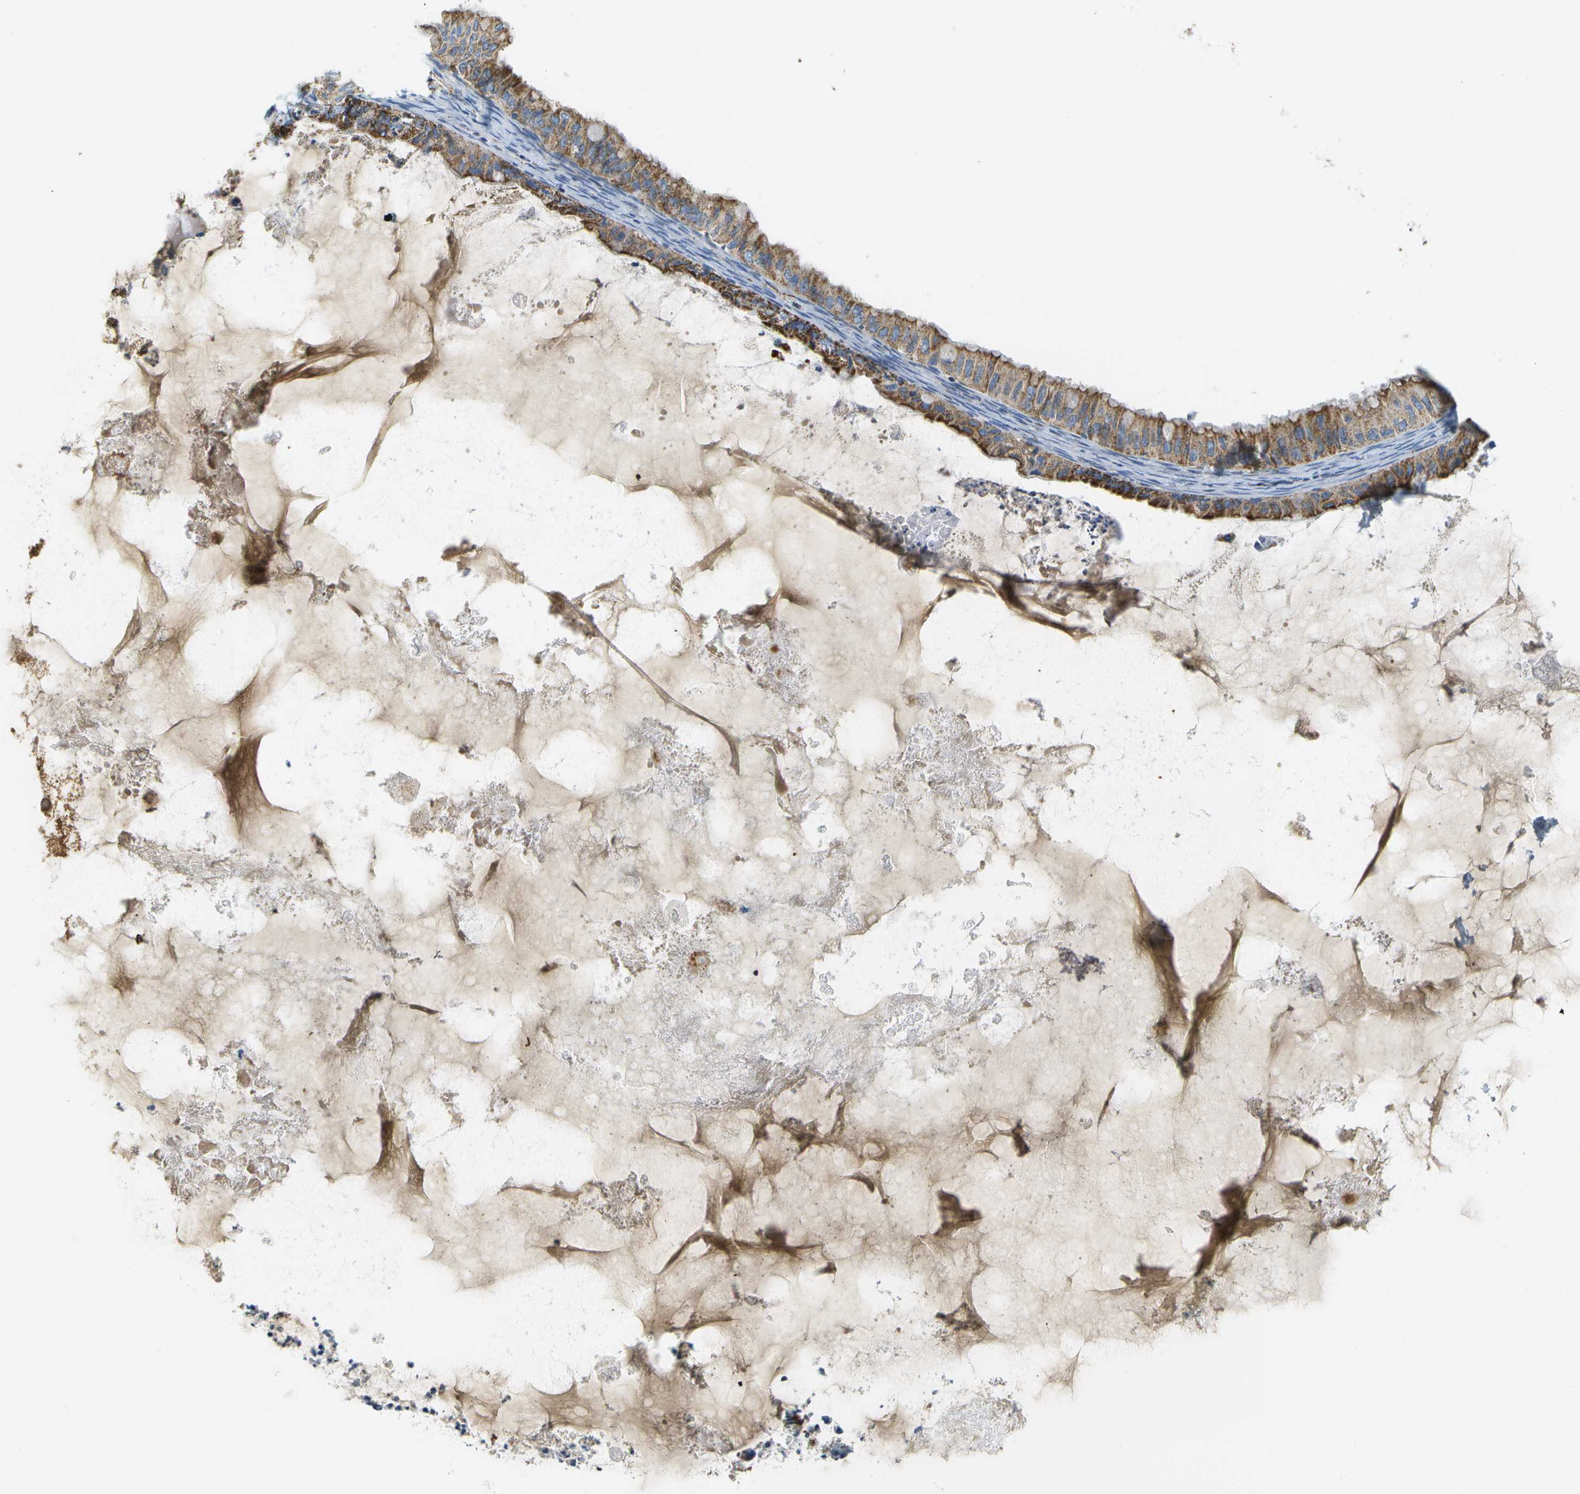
{"staining": {"intensity": "moderate", "quantity": ">75%", "location": "cytoplasmic/membranous"}, "tissue": "ovarian cancer", "cell_type": "Tumor cells", "image_type": "cancer", "snomed": [{"axis": "morphology", "description": "Cystadenocarcinoma, mucinous, NOS"}, {"axis": "topography", "description": "Ovary"}], "caption": "IHC of mucinous cystadenocarcinoma (ovarian) exhibits medium levels of moderate cytoplasmic/membranous positivity in approximately >75% of tumor cells.", "gene": "HLCS", "patient": {"sex": "female", "age": 80}}